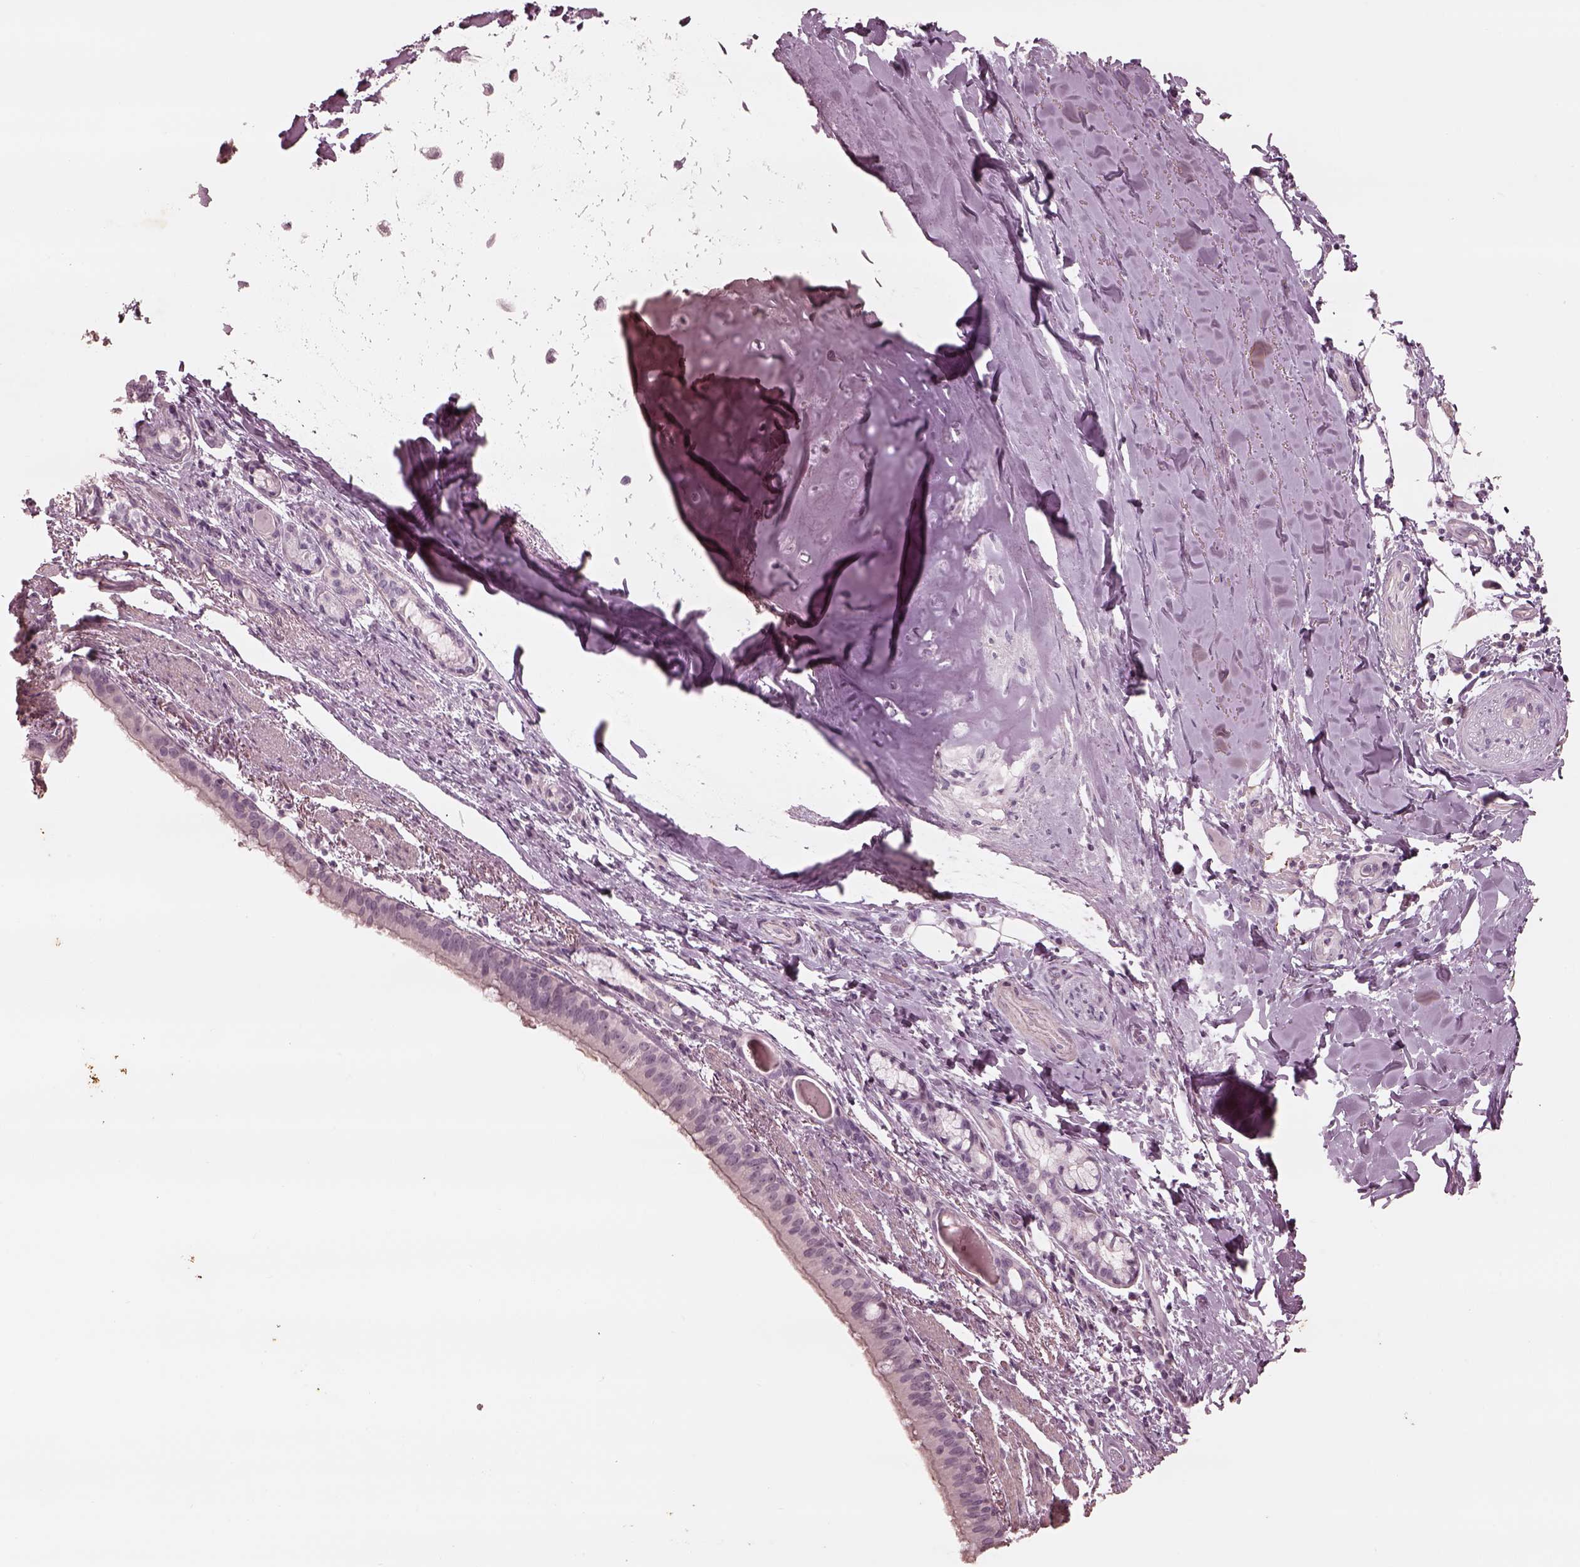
{"staining": {"intensity": "negative", "quantity": "none", "location": "none"}, "tissue": "bronchus", "cell_type": "Respiratory epithelial cells", "image_type": "normal", "snomed": [{"axis": "morphology", "description": "Normal tissue, NOS"}, {"axis": "morphology", "description": "Squamous cell carcinoma, NOS"}, {"axis": "topography", "description": "Bronchus"}, {"axis": "topography", "description": "Lung"}], "caption": "An immunohistochemistry (IHC) image of benign bronchus is shown. There is no staining in respiratory epithelial cells of bronchus. (Stains: DAB (3,3'-diaminobenzidine) IHC with hematoxylin counter stain, Microscopy: brightfield microscopy at high magnification).", "gene": "ADRB3", "patient": {"sex": "male", "age": 69}}